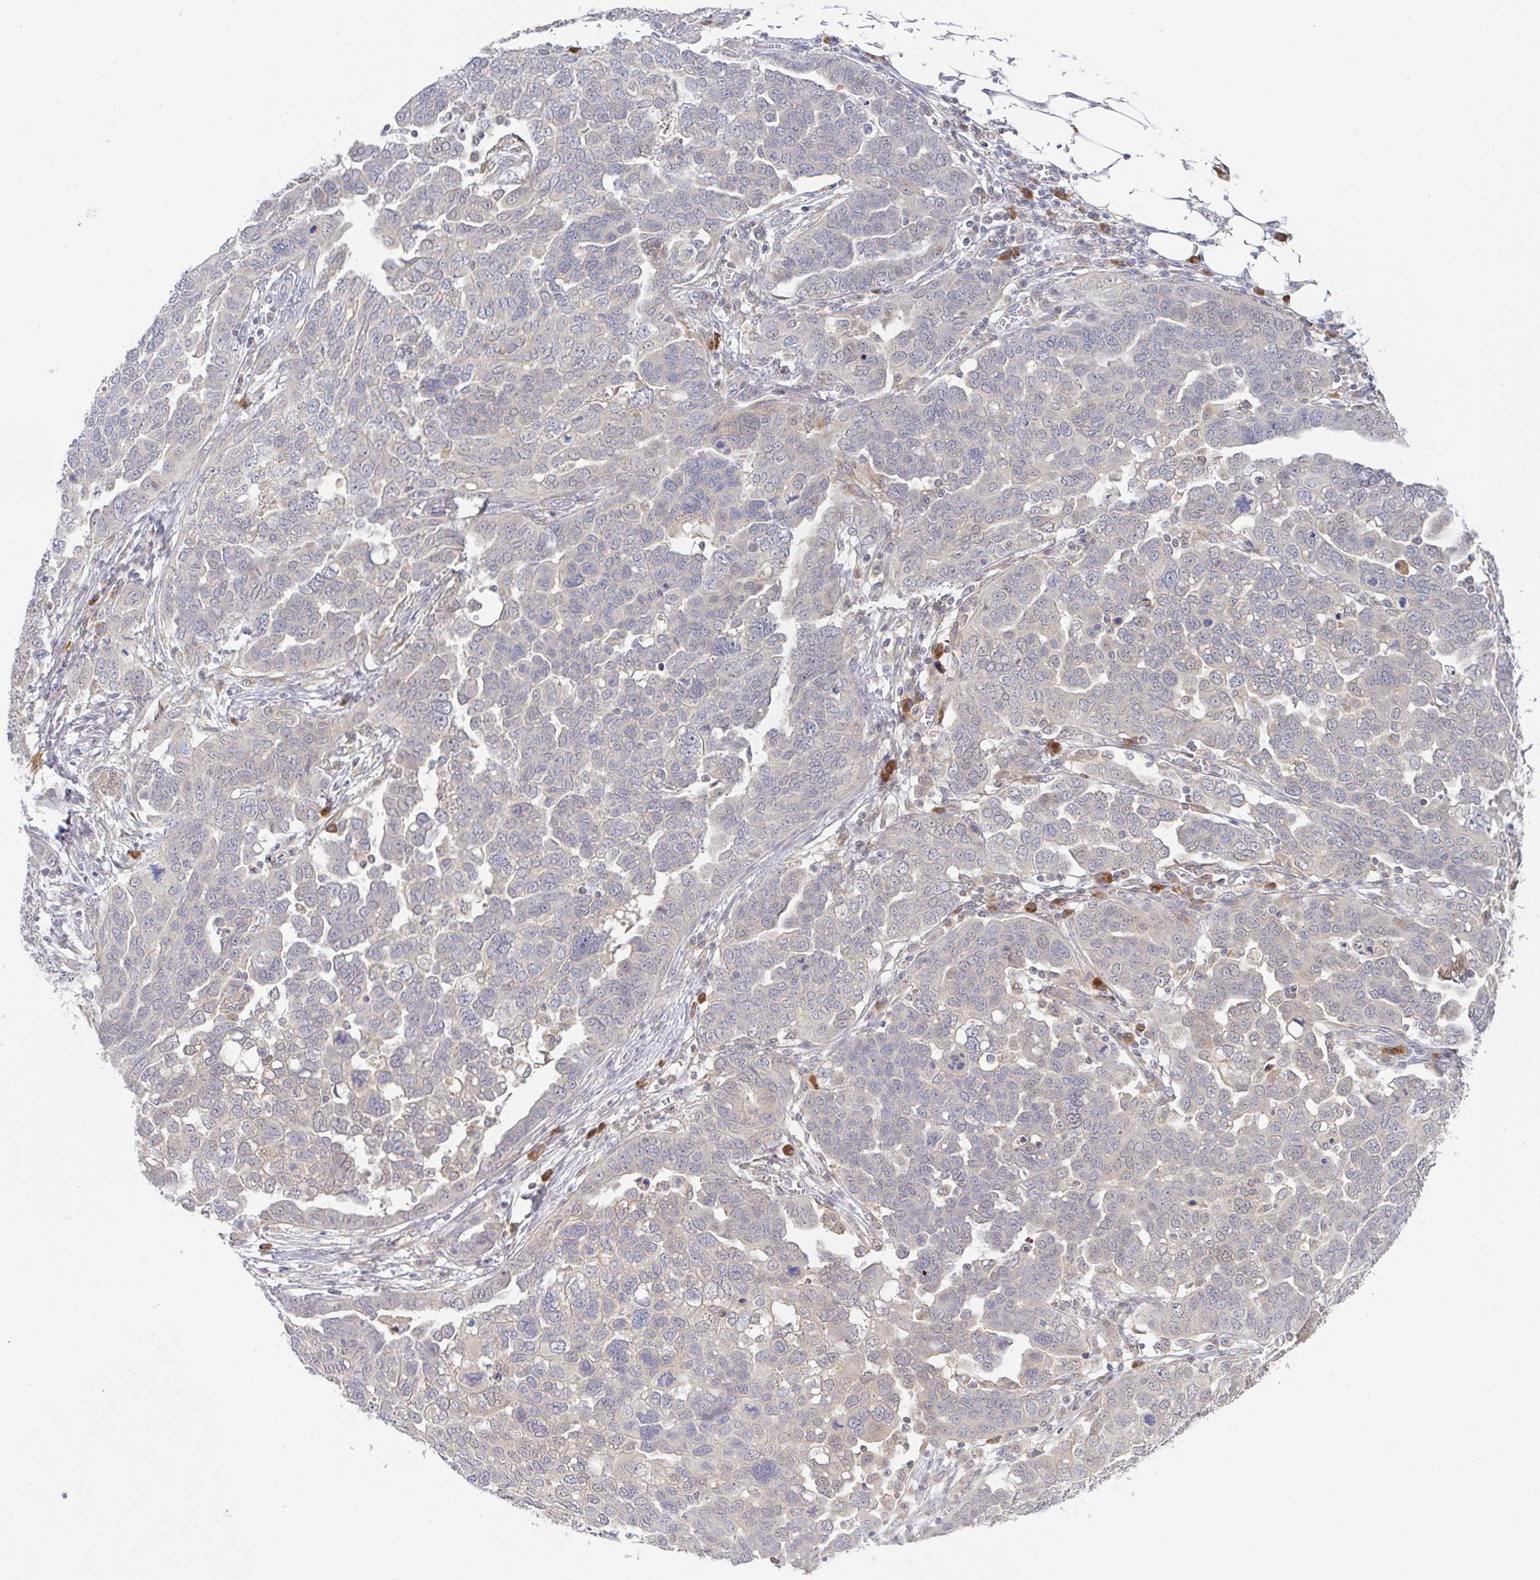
{"staining": {"intensity": "negative", "quantity": "none", "location": "none"}, "tissue": "ovarian cancer", "cell_type": "Tumor cells", "image_type": "cancer", "snomed": [{"axis": "morphology", "description": "Cystadenocarcinoma, serous, NOS"}, {"axis": "topography", "description": "Ovary"}], "caption": "Serous cystadenocarcinoma (ovarian) was stained to show a protein in brown. There is no significant positivity in tumor cells.", "gene": "DERL2", "patient": {"sex": "female", "age": 59}}